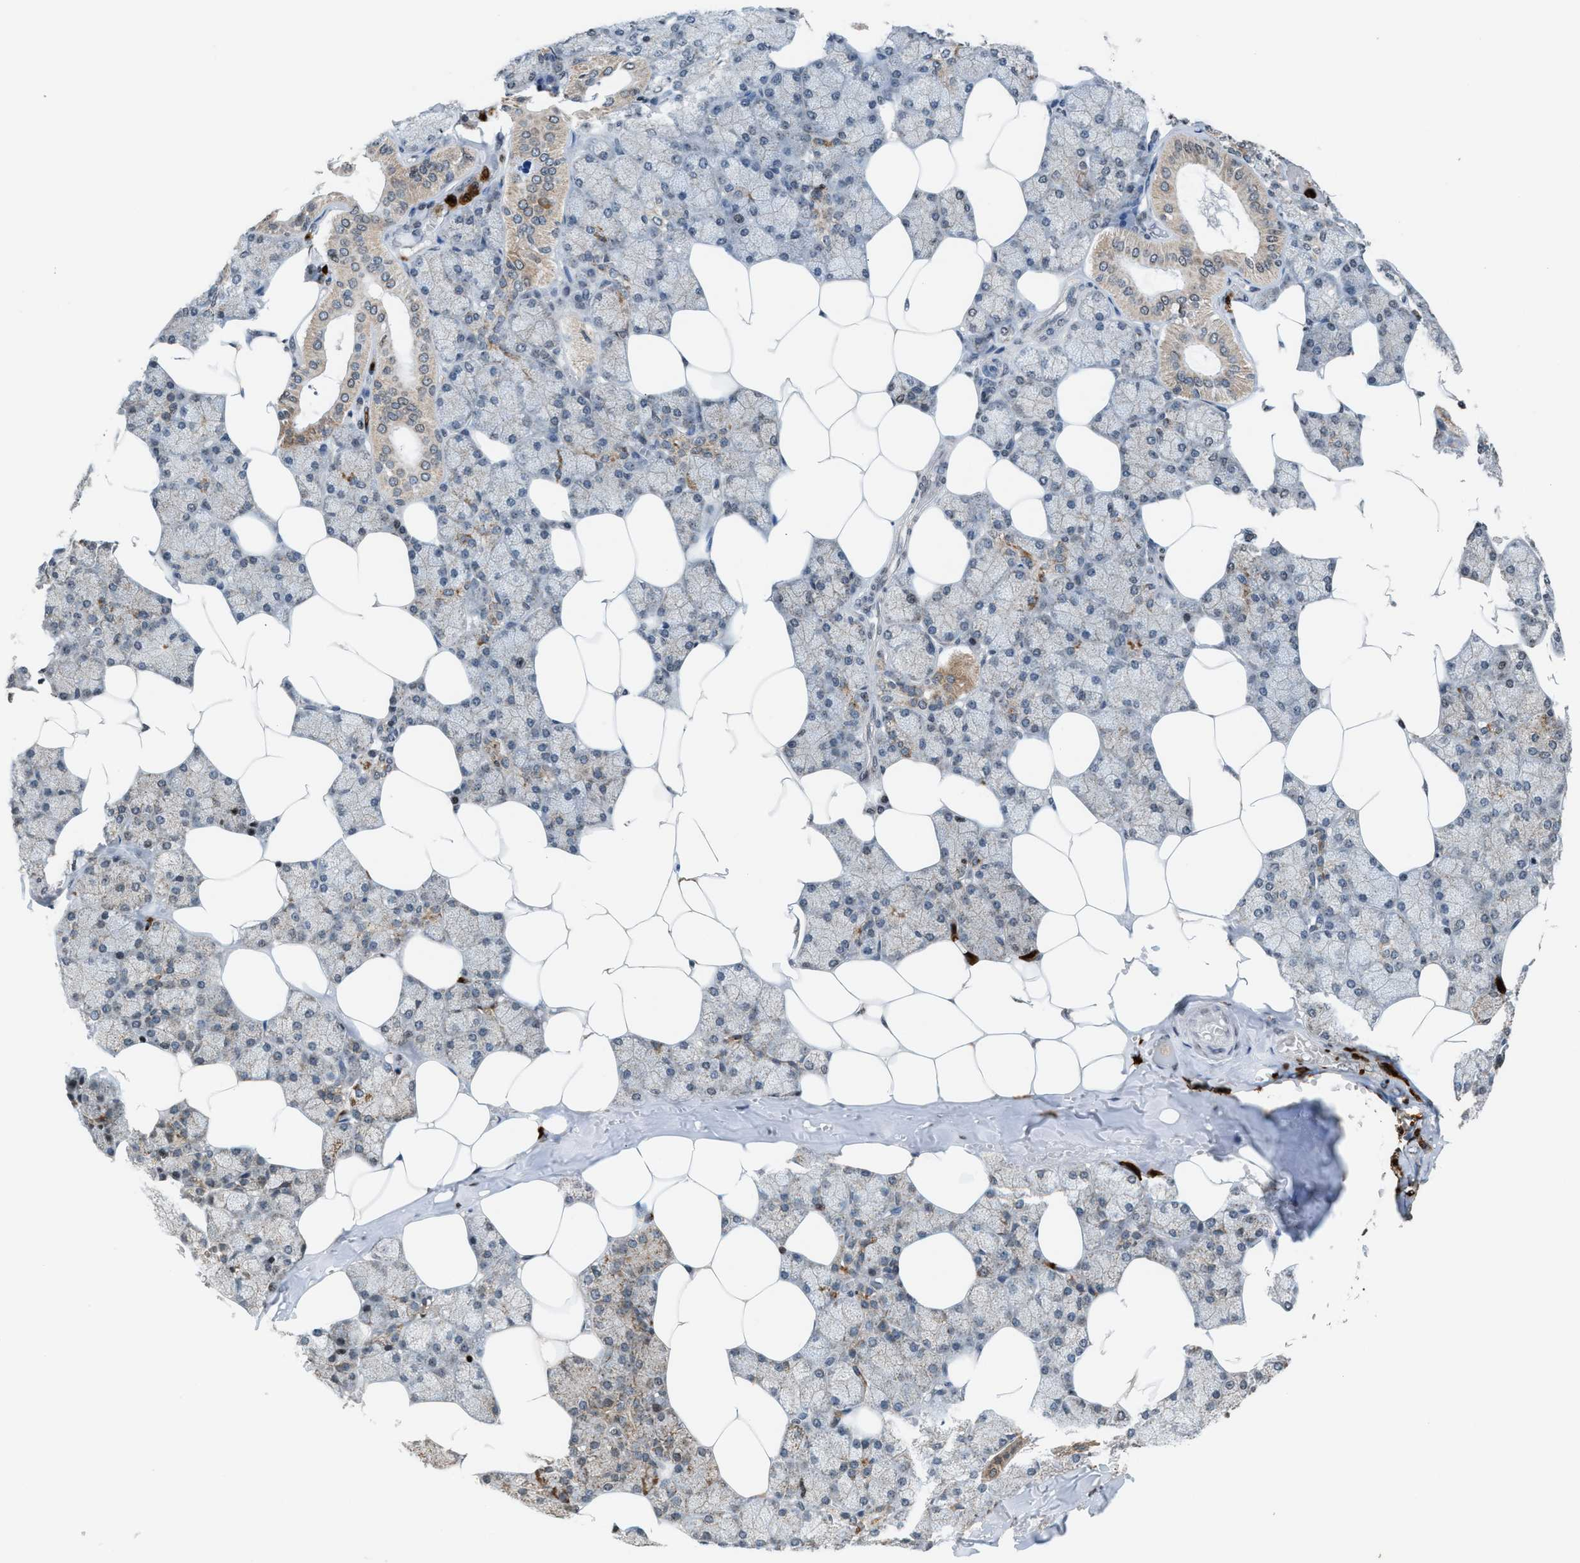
{"staining": {"intensity": "weak", "quantity": "<25%", "location": "cytoplasmic/membranous"}, "tissue": "salivary gland", "cell_type": "Glandular cells", "image_type": "normal", "snomed": [{"axis": "morphology", "description": "Normal tissue, NOS"}, {"axis": "topography", "description": "Salivary gland"}], "caption": "An immunohistochemistry (IHC) image of benign salivary gland is shown. There is no staining in glandular cells of salivary gland.", "gene": "PRUNE2", "patient": {"sex": "male", "age": 62}}